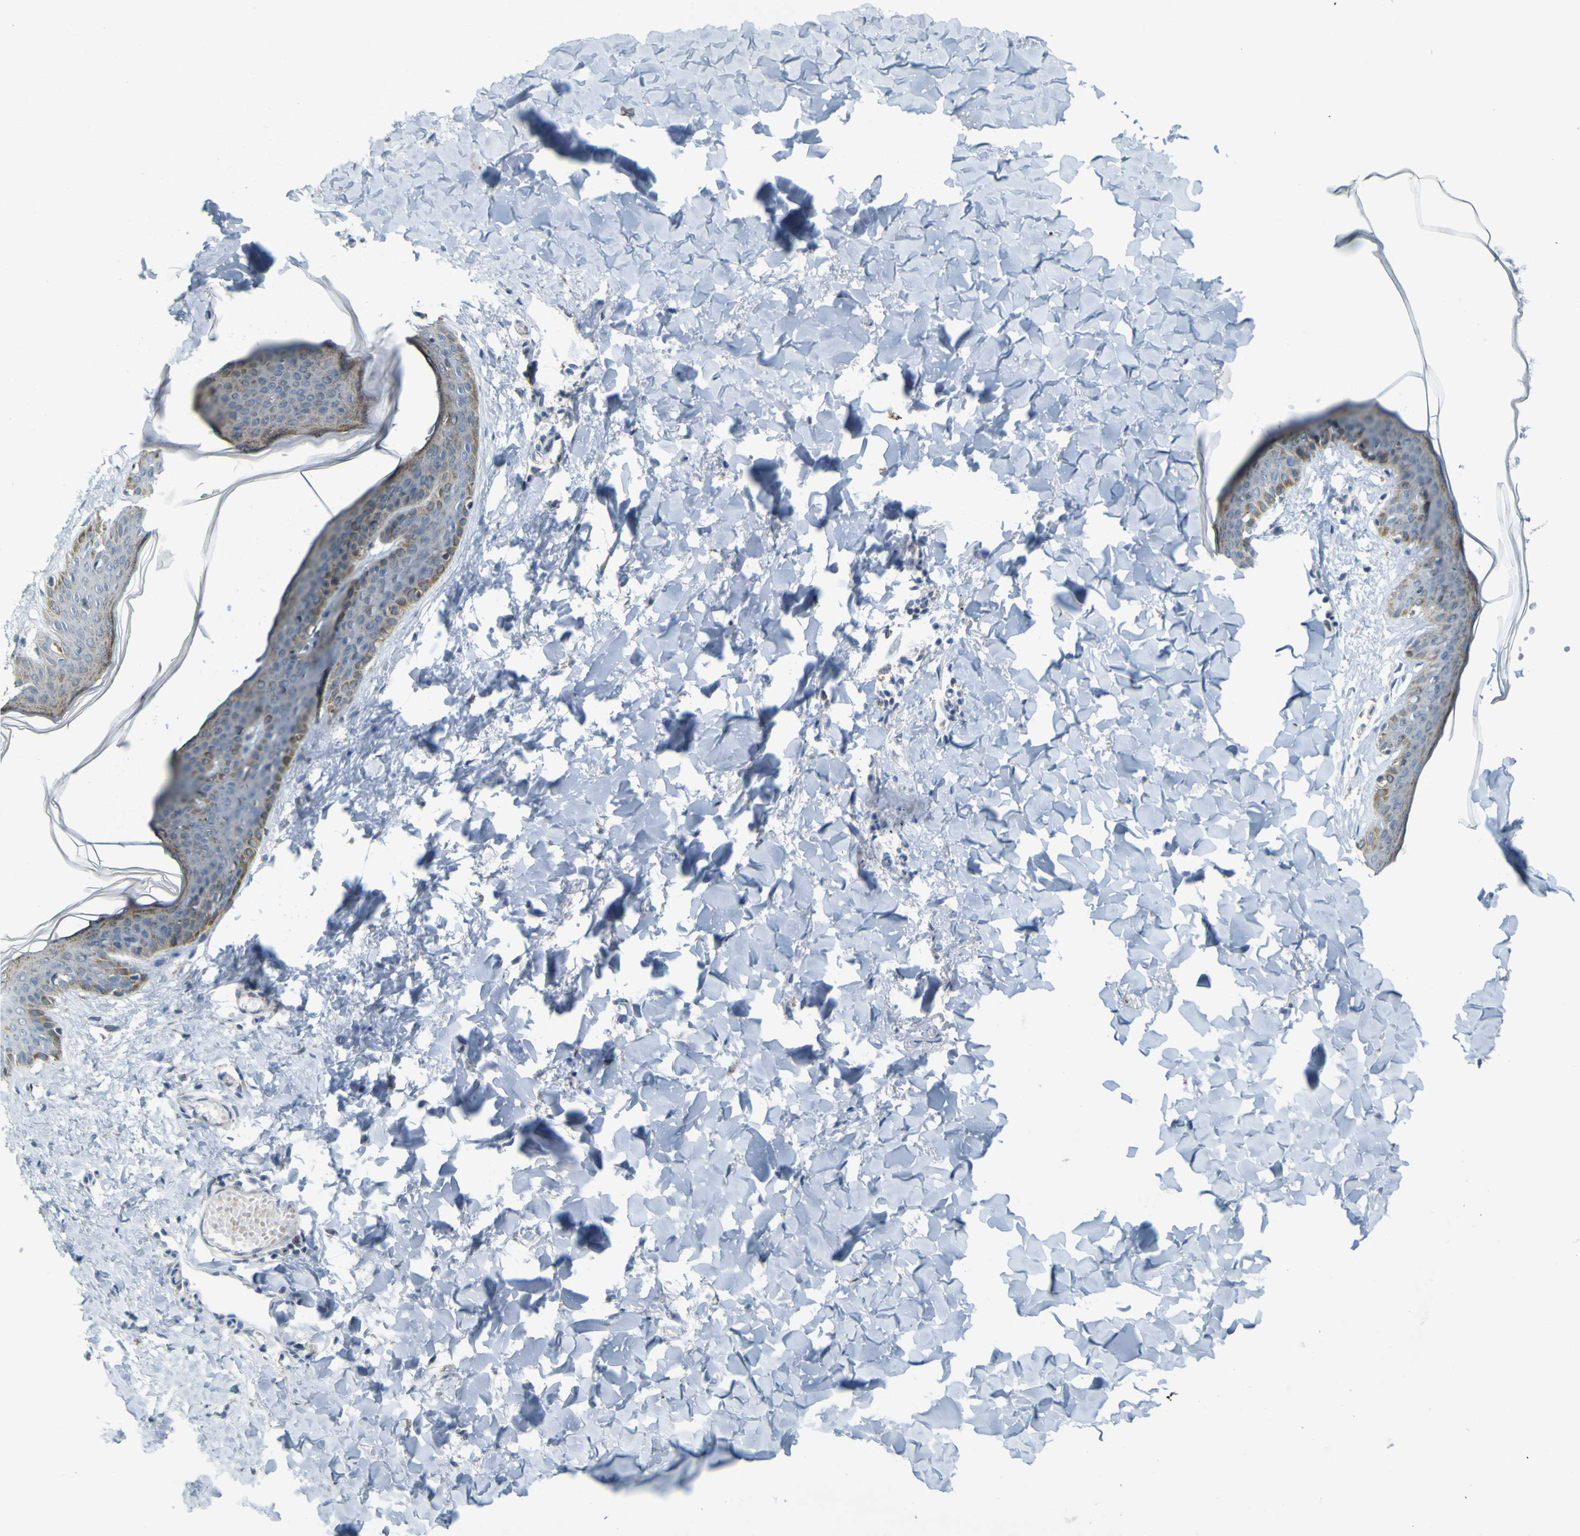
{"staining": {"intensity": "negative", "quantity": "none", "location": "none"}, "tissue": "skin", "cell_type": "Fibroblasts", "image_type": "normal", "snomed": [{"axis": "morphology", "description": "Normal tissue, NOS"}, {"axis": "topography", "description": "Skin"}], "caption": "This is a photomicrograph of IHC staining of normal skin, which shows no staining in fibroblasts.", "gene": "ACBD5", "patient": {"sex": "female", "age": 17}}